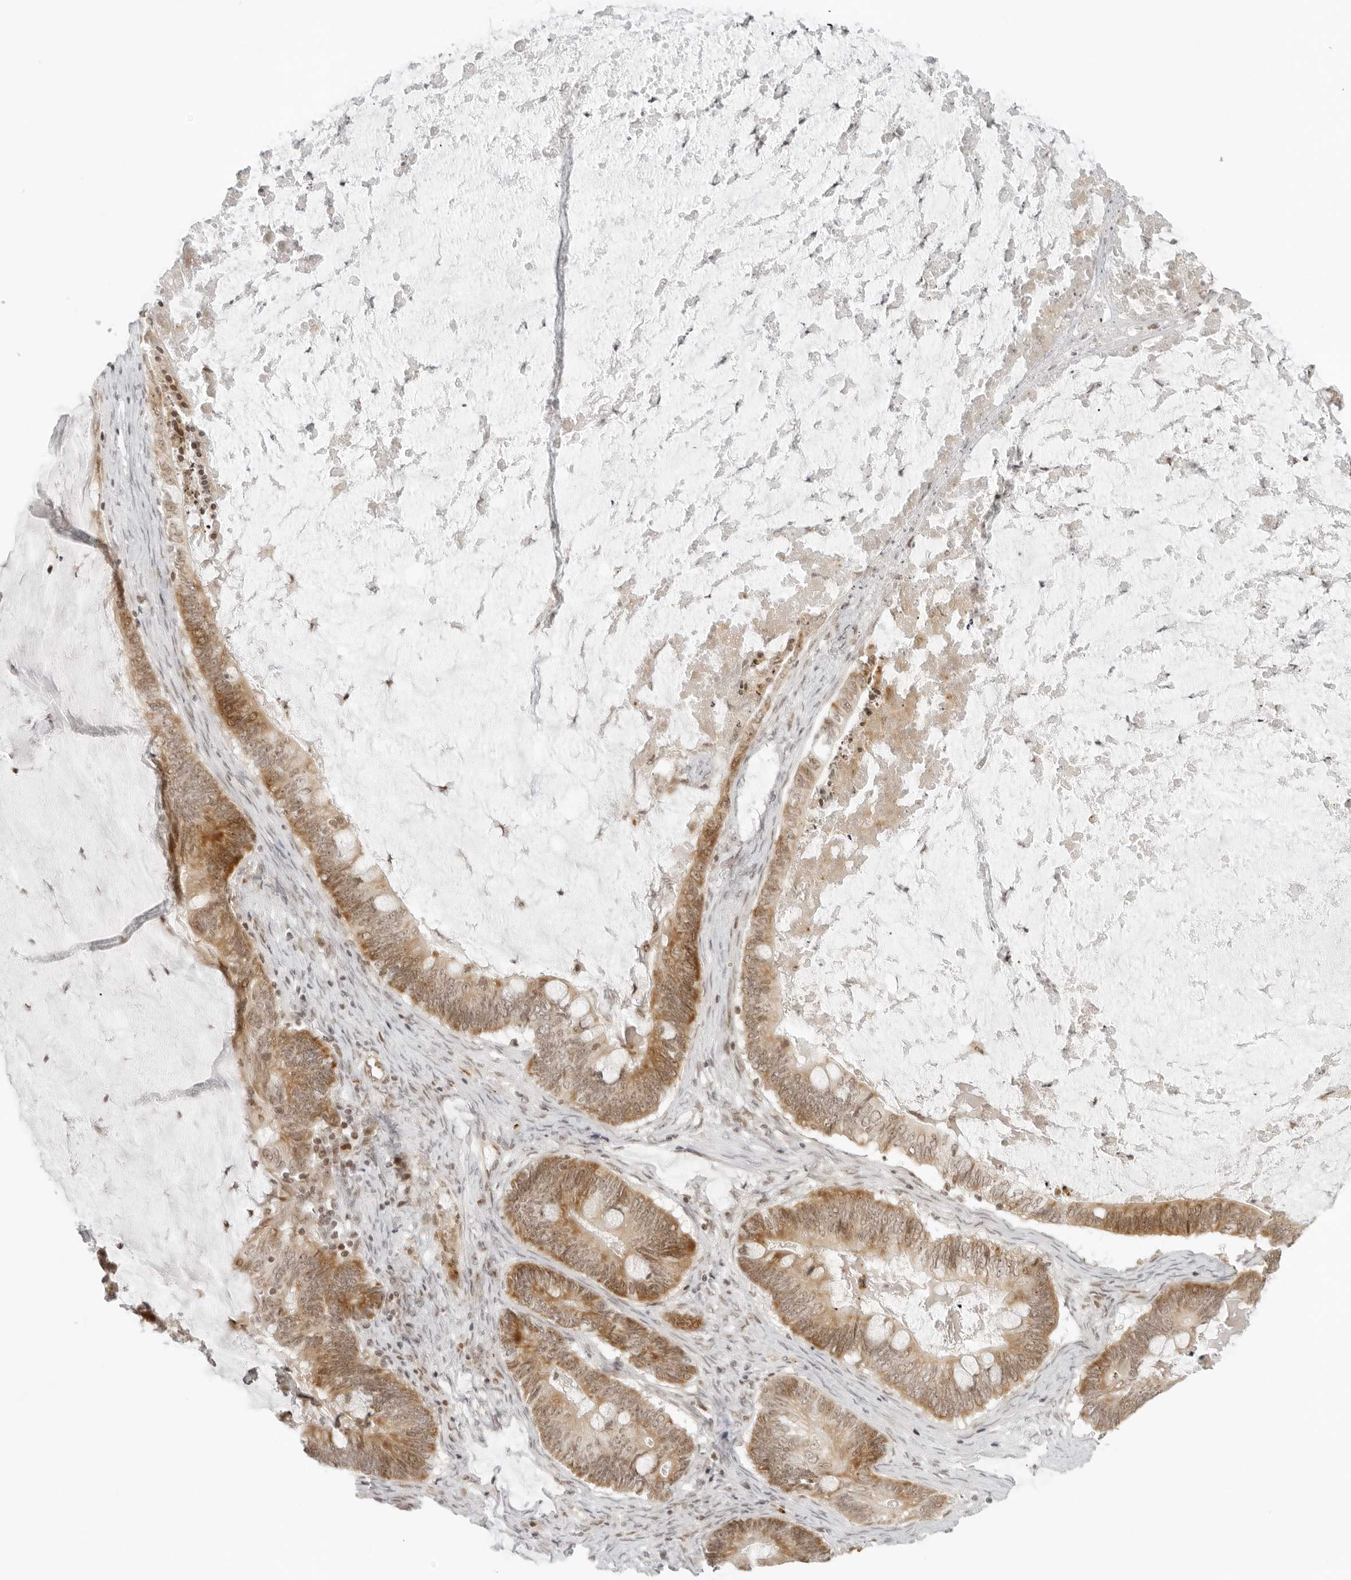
{"staining": {"intensity": "moderate", "quantity": ">75%", "location": "cytoplasmic/membranous,nuclear"}, "tissue": "ovarian cancer", "cell_type": "Tumor cells", "image_type": "cancer", "snomed": [{"axis": "morphology", "description": "Cystadenocarcinoma, mucinous, NOS"}, {"axis": "topography", "description": "Ovary"}], "caption": "Protein staining of ovarian mucinous cystadenocarcinoma tissue displays moderate cytoplasmic/membranous and nuclear positivity in approximately >75% of tumor cells.", "gene": "ZNF407", "patient": {"sex": "female", "age": 61}}